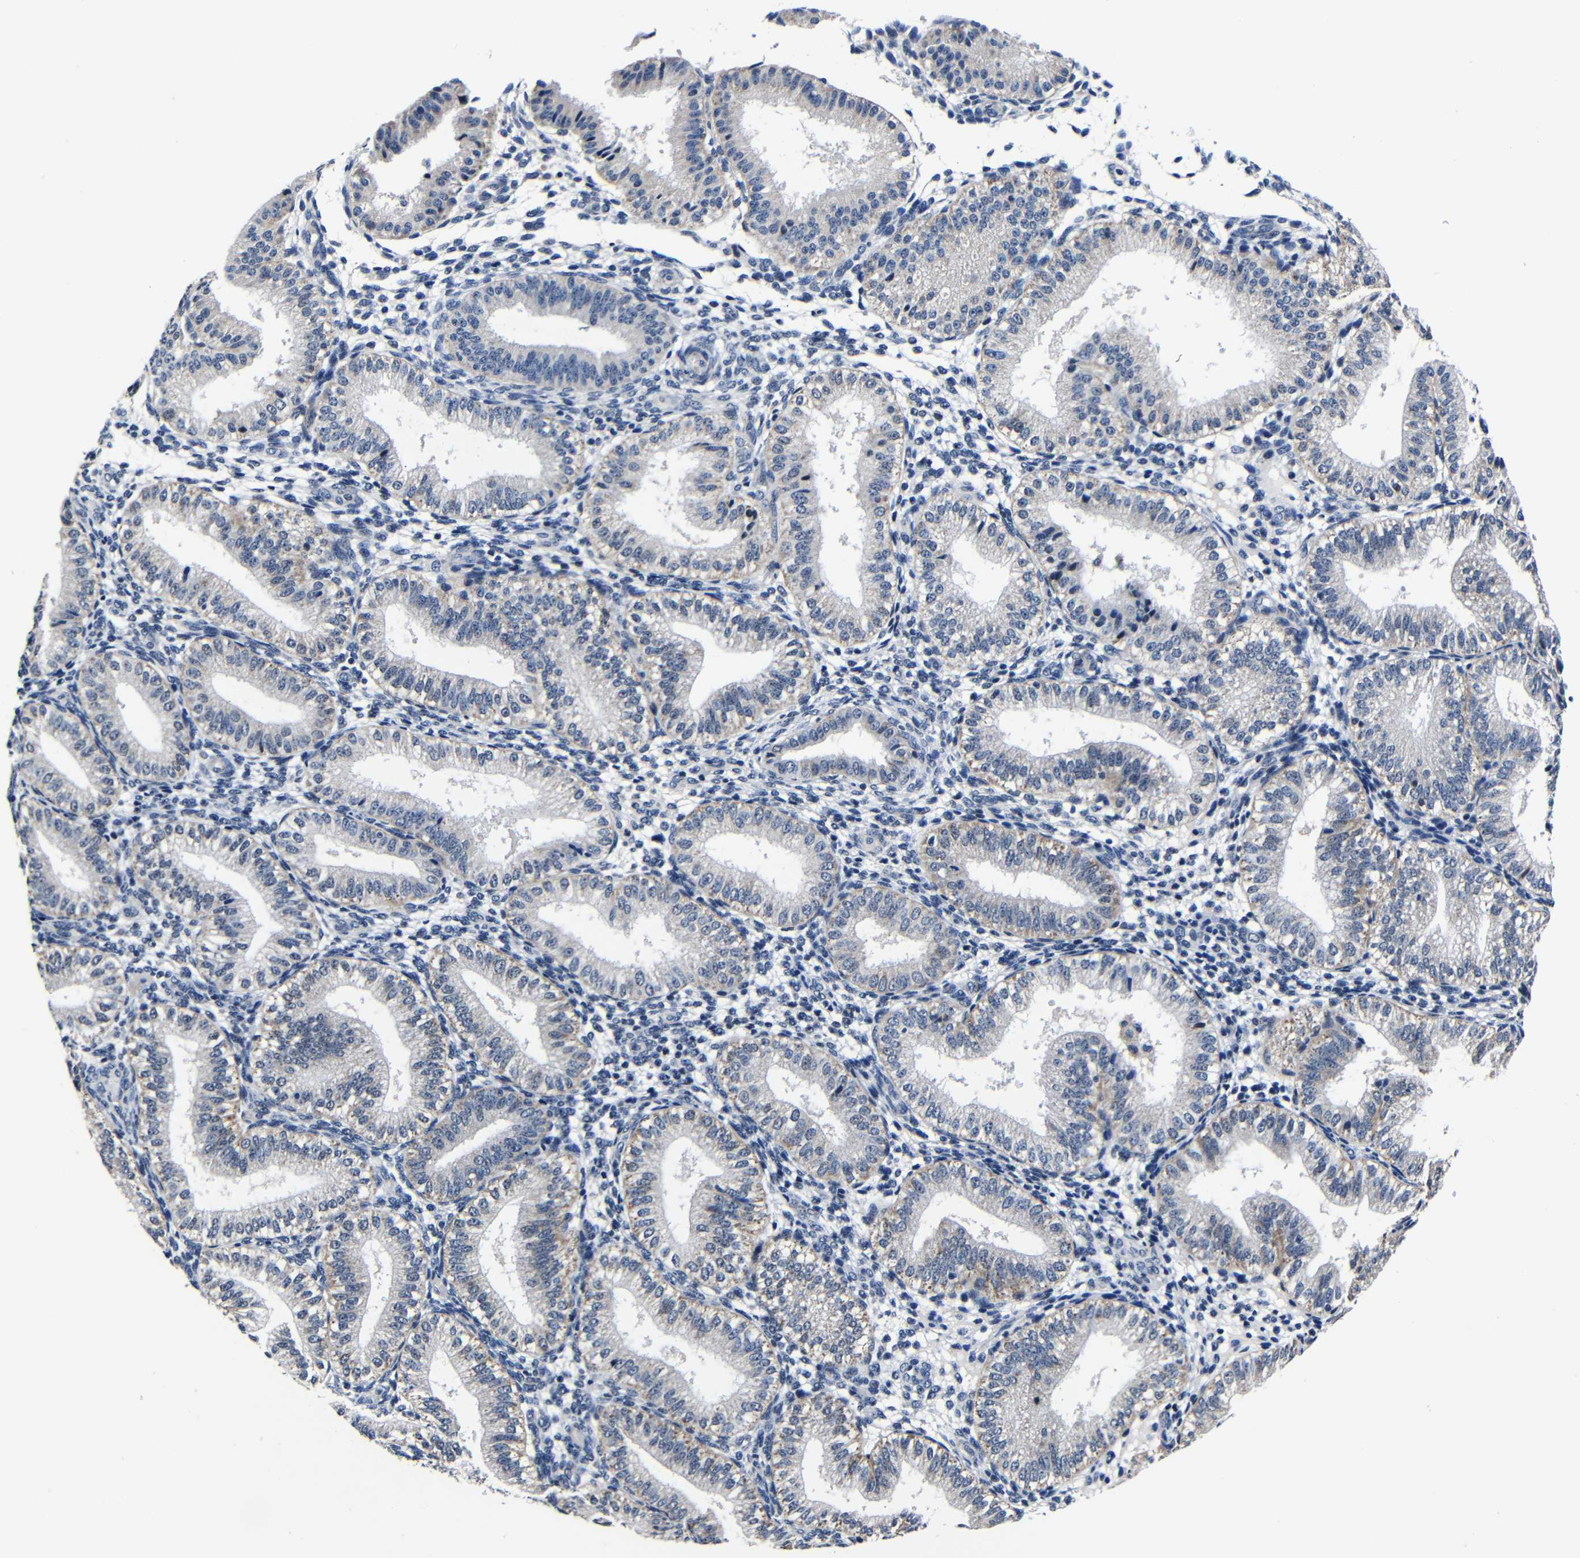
{"staining": {"intensity": "negative", "quantity": "none", "location": "none"}, "tissue": "endometrium", "cell_type": "Cells in endometrial stroma", "image_type": "normal", "snomed": [{"axis": "morphology", "description": "Normal tissue, NOS"}, {"axis": "topography", "description": "Endometrium"}], "caption": "The image demonstrates no staining of cells in endometrial stroma in benign endometrium.", "gene": "DEPP1", "patient": {"sex": "female", "age": 39}}